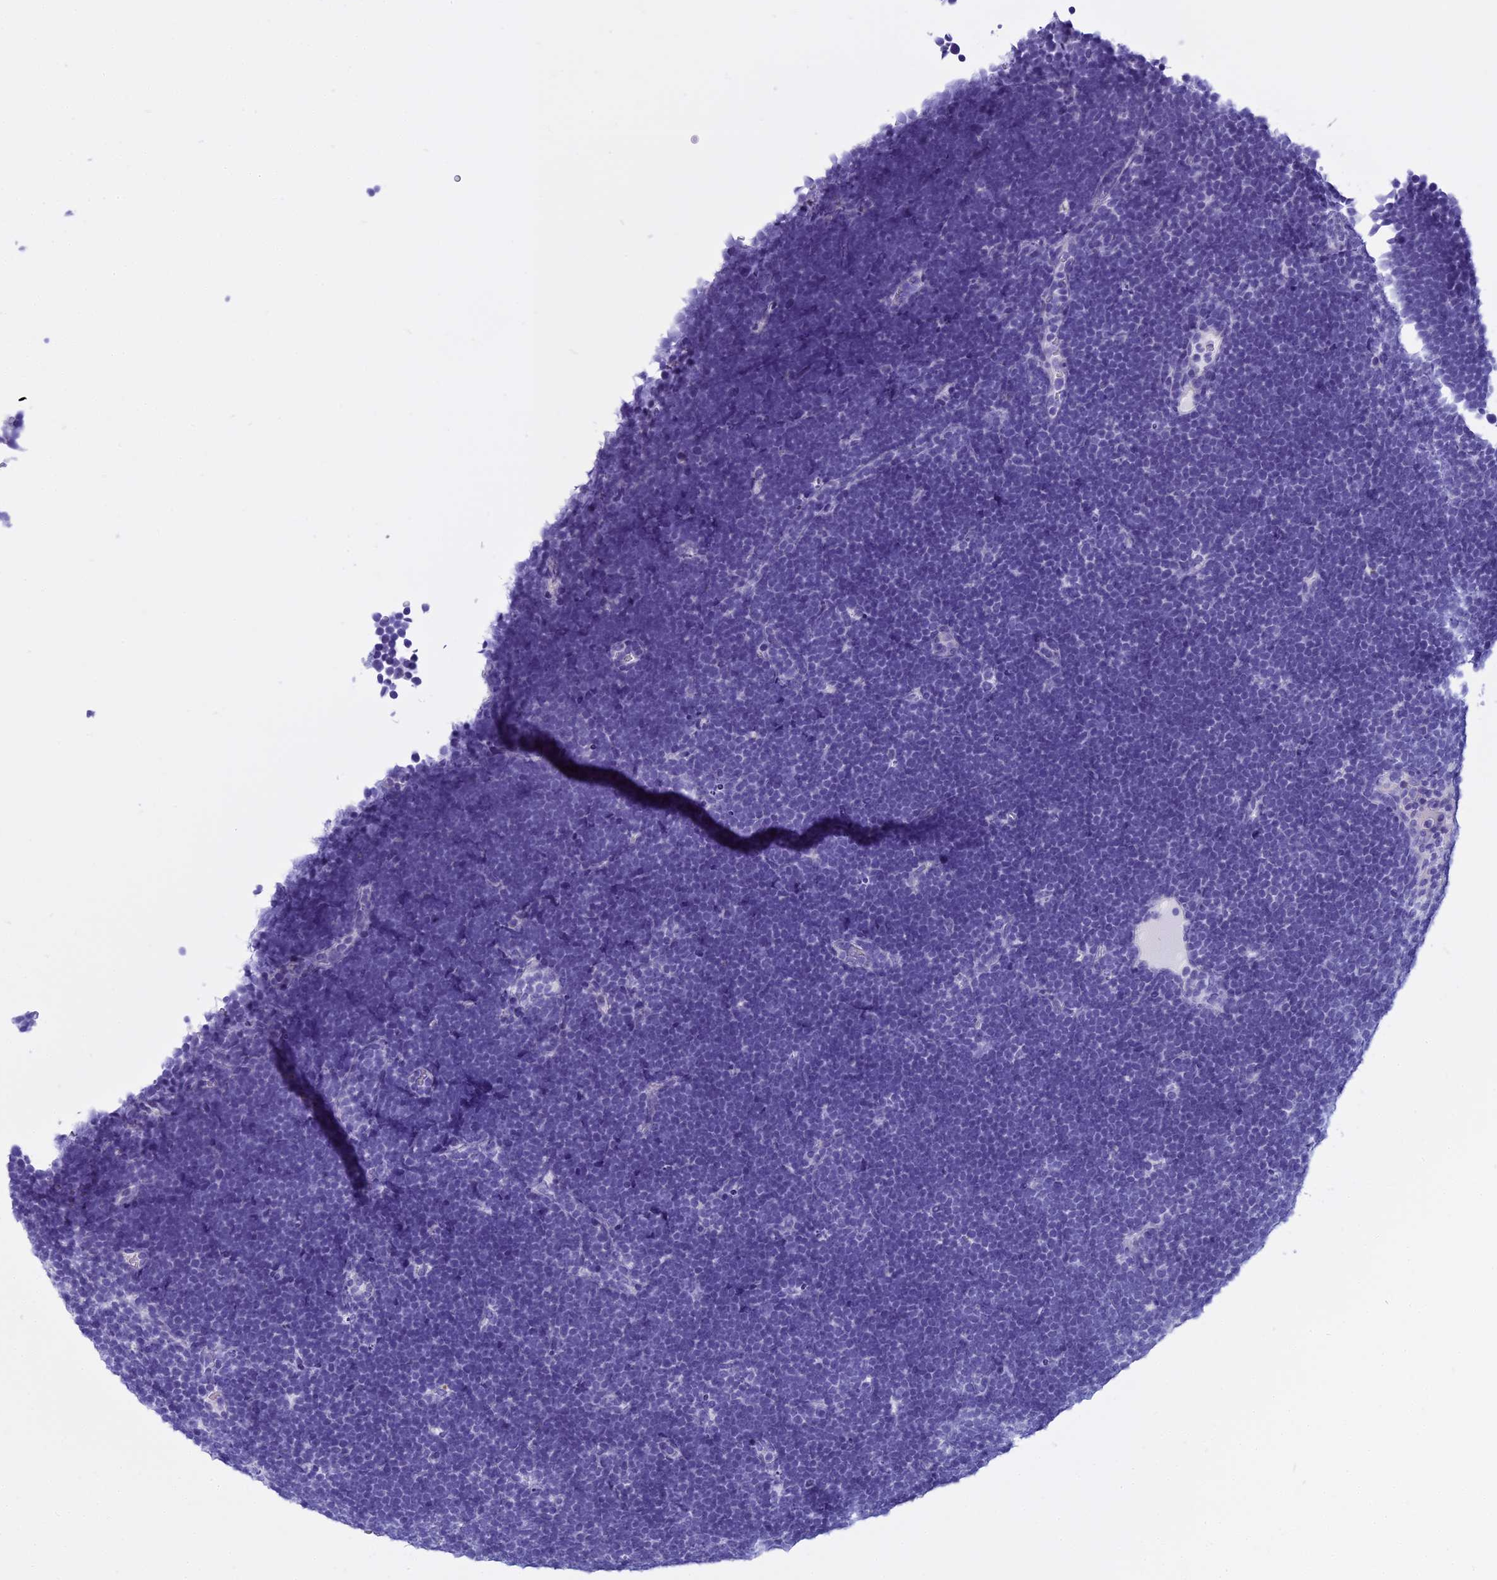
{"staining": {"intensity": "negative", "quantity": "none", "location": "none"}, "tissue": "lymphoma", "cell_type": "Tumor cells", "image_type": "cancer", "snomed": [{"axis": "morphology", "description": "Malignant lymphoma, non-Hodgkin's type, High grade"}, {"axis": "topography", "description": "Lymph node"}], "caption": "DAB immunohistochemical staining of lymphoma demonstrates no significant positivity in tumor cells. (Stains: DAB (3,3'-diaminobenzidine) IHC with hematoxylin counter stain, Microscopy: brightfield microscopy at high magnification).", "gene": "KCTD14", "patient": {"sex": "male", "age": 13}}